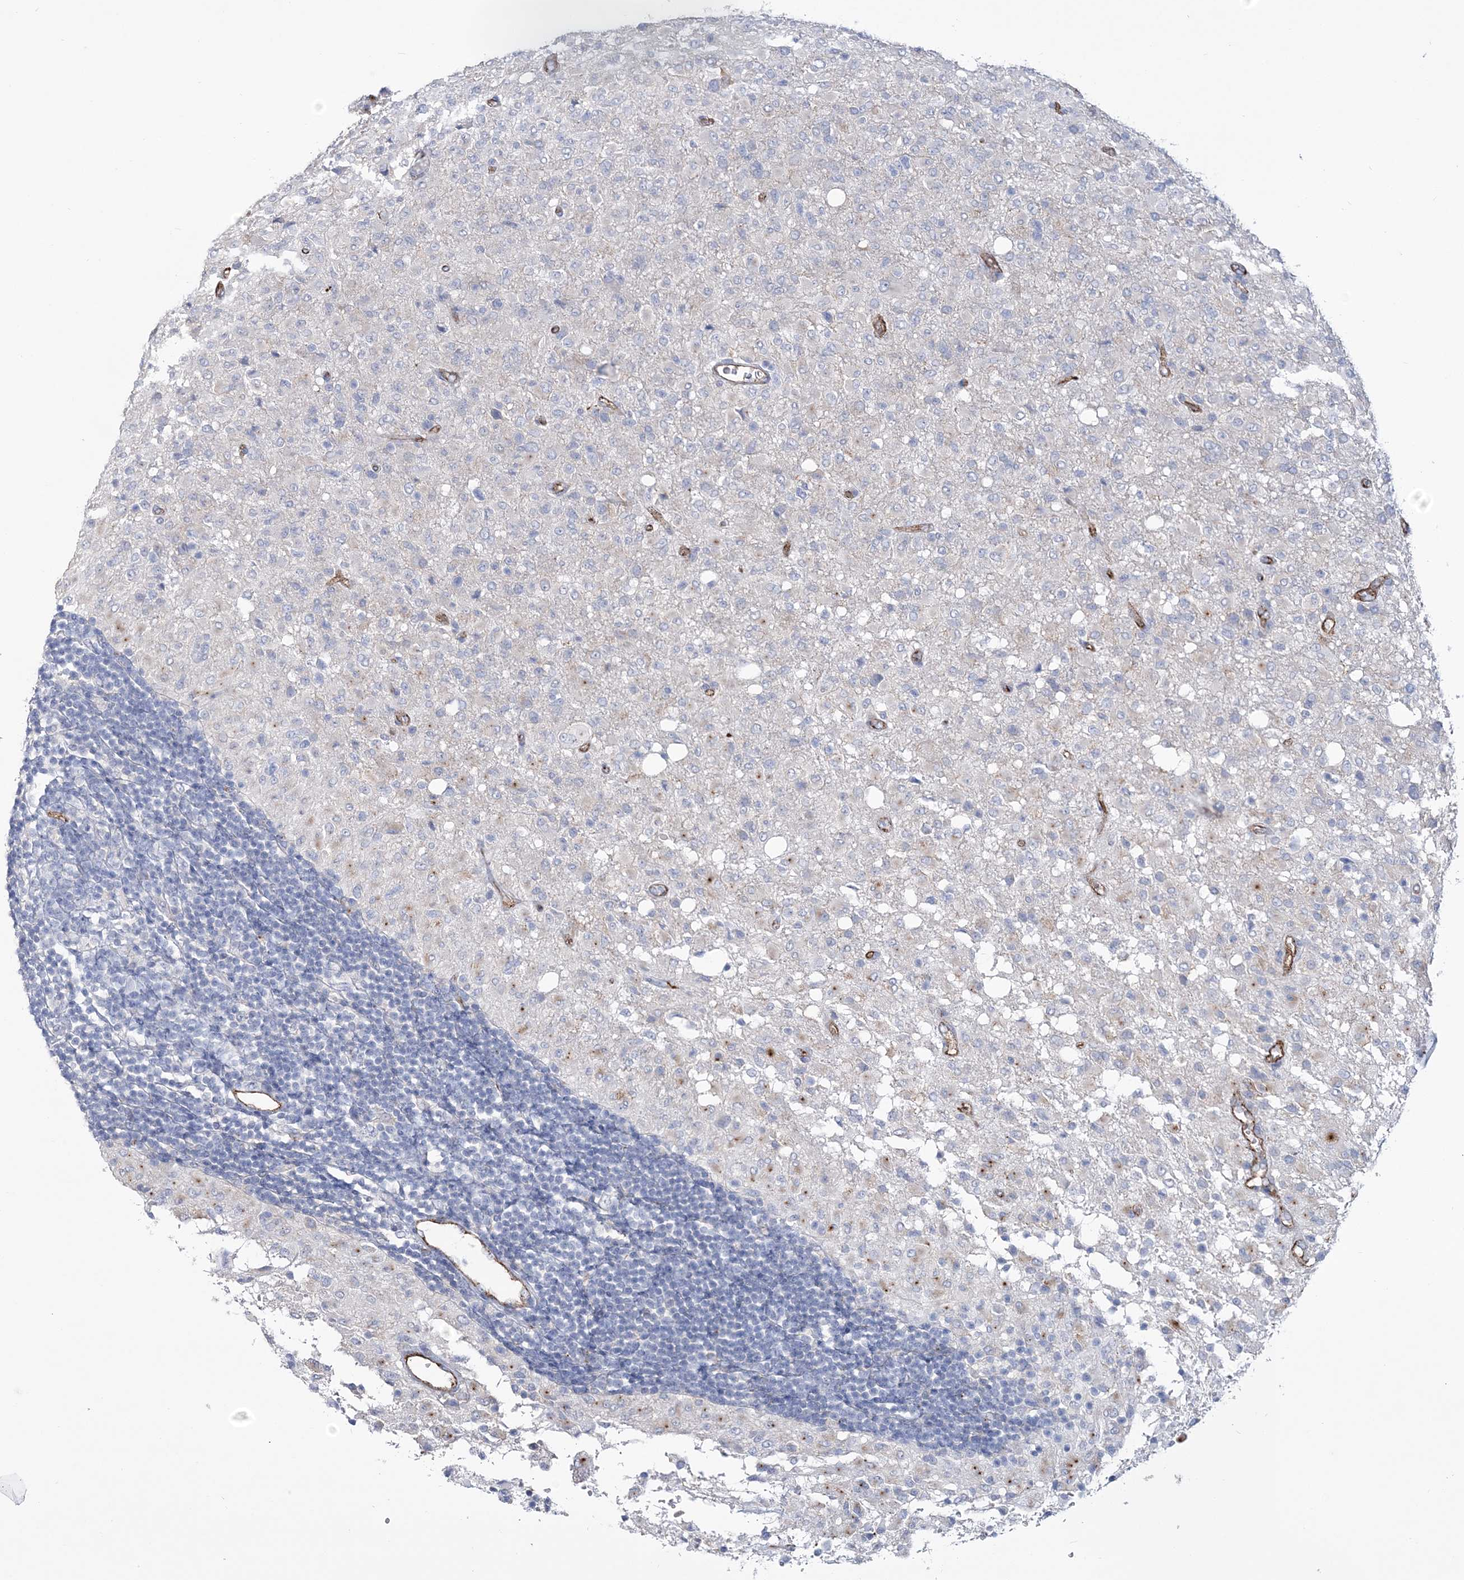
{"staining": {"intensity": "negative", "quantity": "none", "location": "none"}, "tissue": "glioma", "cell_type": "Tumor cells", "image_type": "cancer", "snomed": [{"axis": "morphology", "description": "Glioma, malignant, High grade"}, {"axis": "topography", "description": "Brain"}], "caption": "Glioma was stained to show a protein in brown. There is no significant staining in tumor cells.", "gene": "RAB11FIP5", "patient": {"sex": "female", "age": 57}}